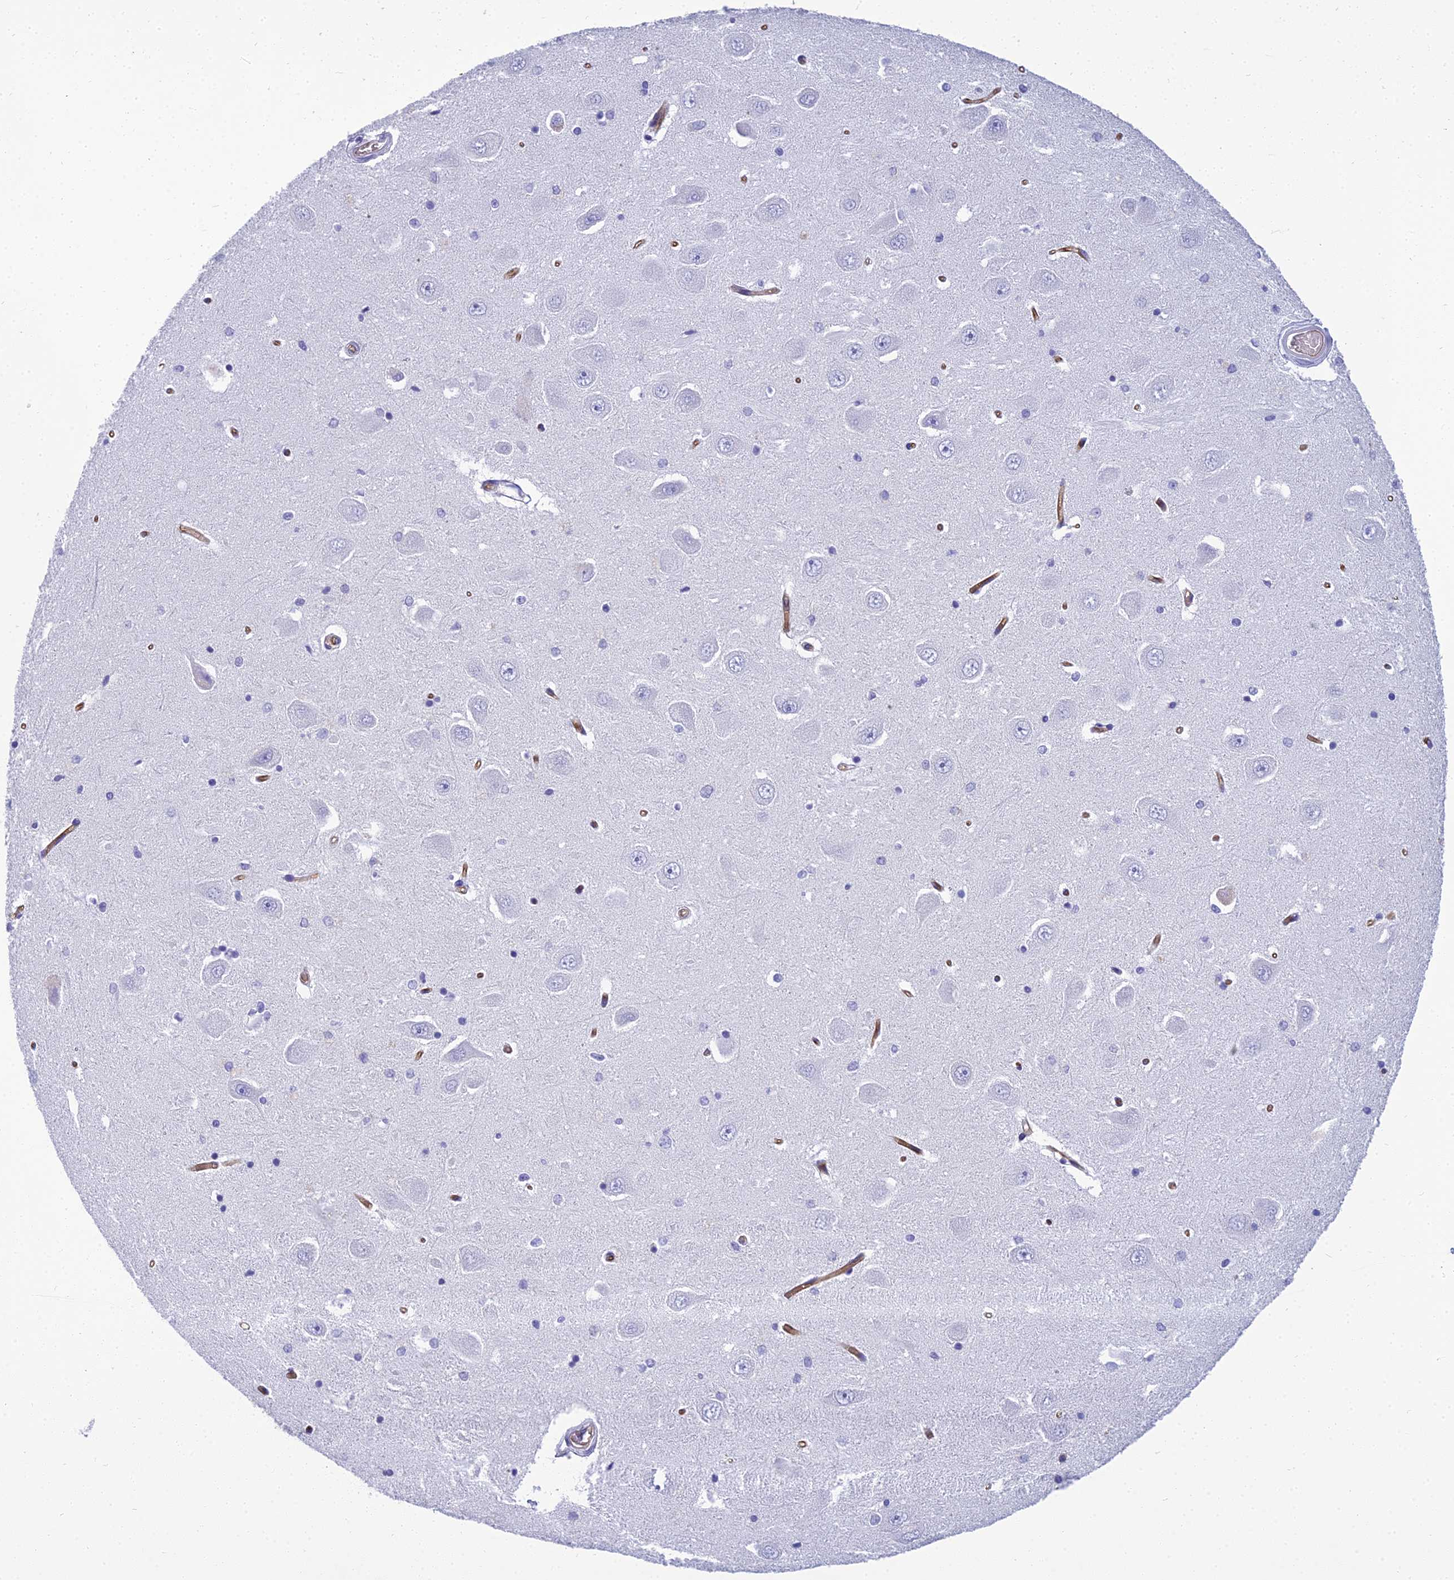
{"staining": {"intensity": "negative", "quantity": "none", "location": "none"}, "tissue": "hippocampus", "cell_type": "Glial cells", "image_type": "normal", "snomed": [{"axis": "morphology", "description": "Normal tissue, NOS"}, {"axis": "topography", "description": "Hippocampus"}], "caption": "The image exhibits no staining of glial cells in benign hippocampus.", "gene": "NINJ1", "patient": {"sex": "male", "age": 45}}